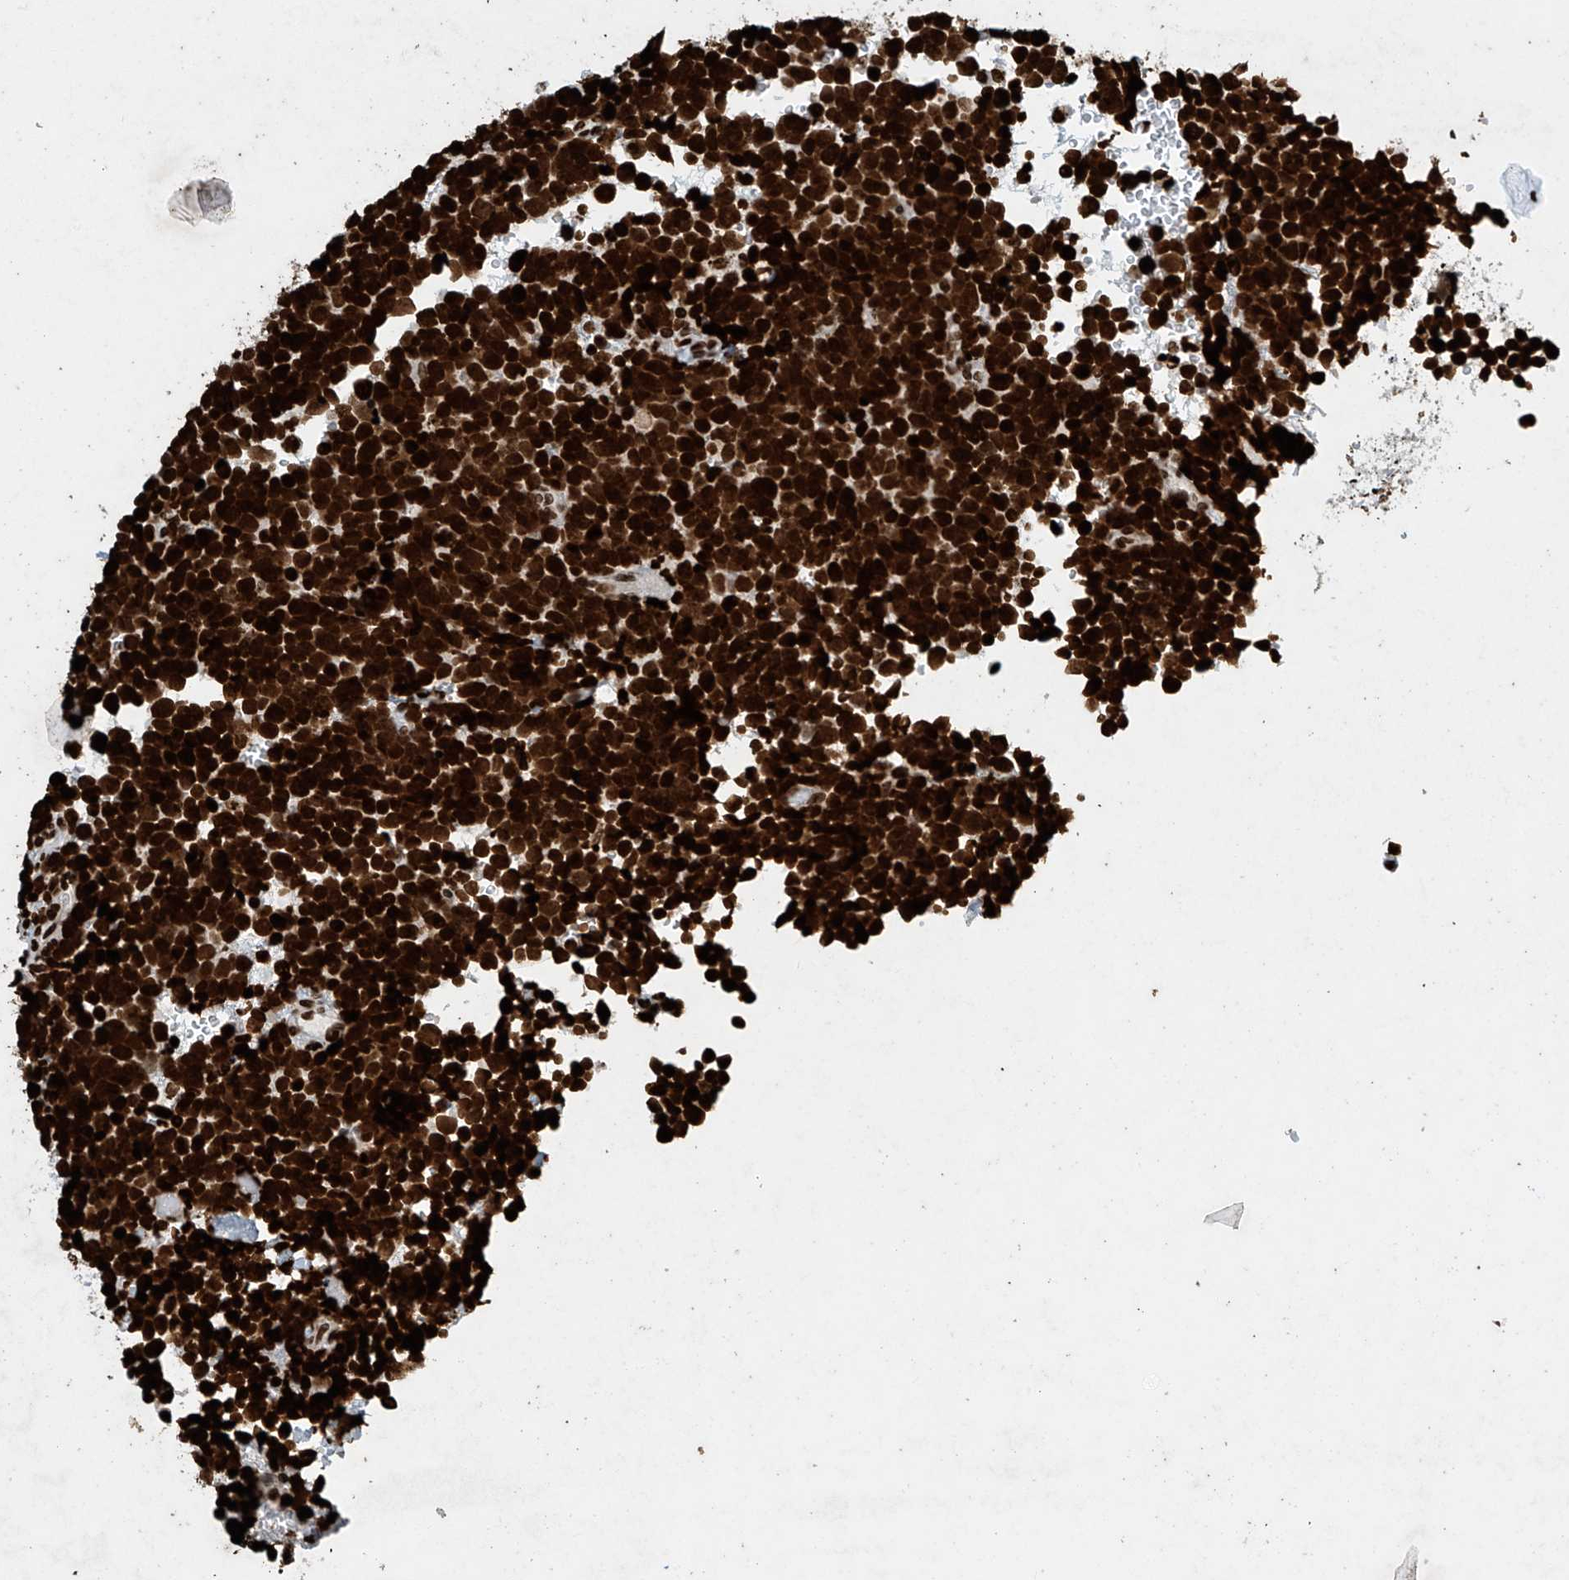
{"staining": {"intensity": "strong", "quantity": ">75%", "location": "nuclear"}, "tissue": "urothelial cancer", "cell_type": "Tumor cells", "image_type": "cancer", "snomed": [{"axis": "morphology", "description": "Urothelial carcinoma, High grade"}, {"axis": "topography", "description": "Urinary bladder"}], "caption": "An image showing strong nuclear positivity in approximately >75% of tumor cells in high-grade urothelial carcinoma, as visualized by brown immunohistochemical staining.", "gene": "H4C16", "patient": {"sex": "female", "age": 82}}